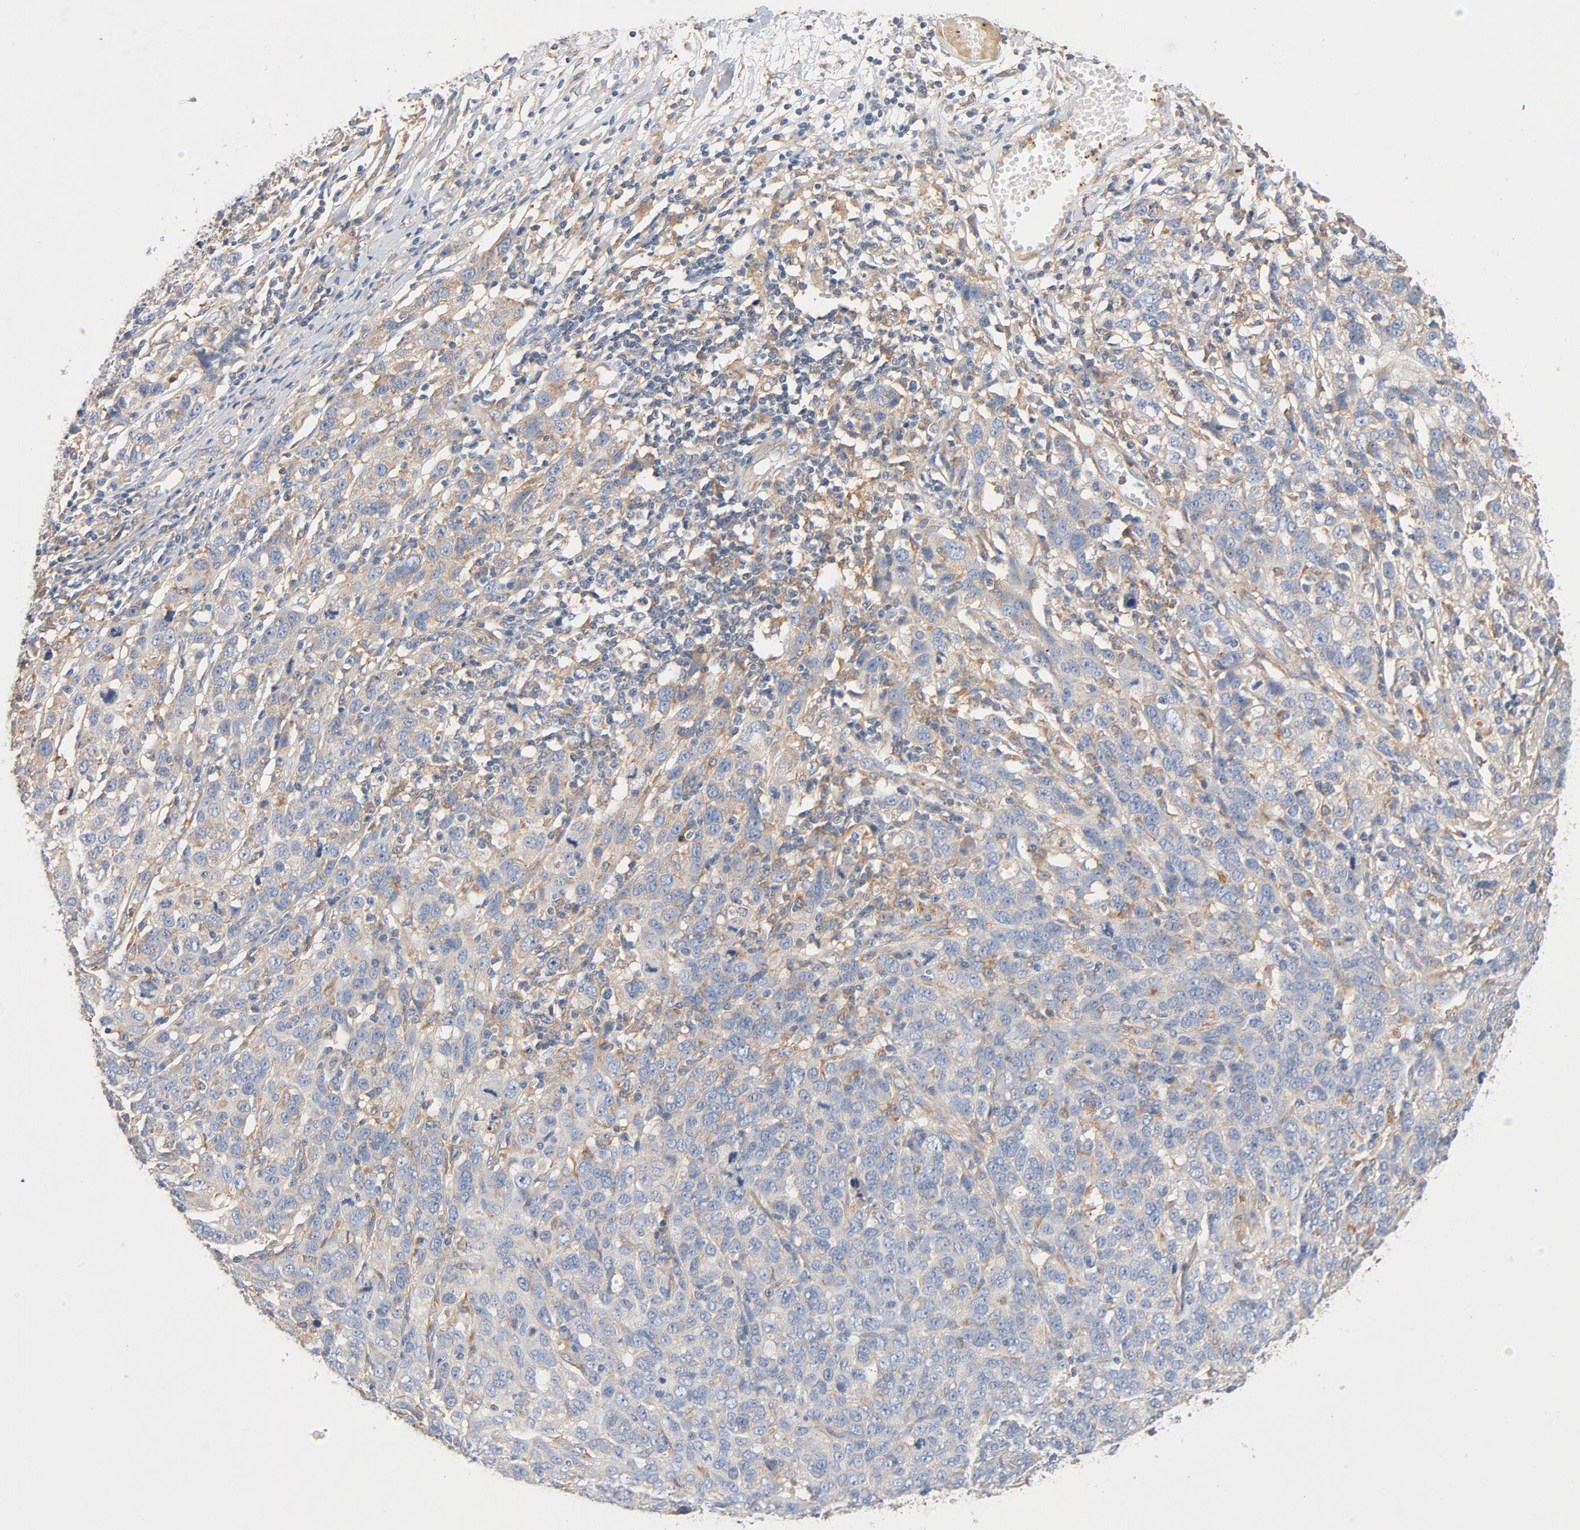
{"staining": {"intensity": "negative", "quantity": "none", "location": "none"}, "tissue": "ovarian cancer", "cell_type": "Tumor cells", "image_type": "cancer", "snomed": [{"axis": "morphology", "description": "Cystadenocarcinoma, serous, NOS"}, {"axis": "topography", "description": "Ovary"}], "caption": "High power microscopy photomicrograph of an immunohistochemistry (IHC) histopathology image of ovarian cancer, revealing no significant staining in tumor cells. (DAB IHC with hematoxylin counter stain).", "gene": "ILK", "patient": {"sex": "female", "age": 71}}